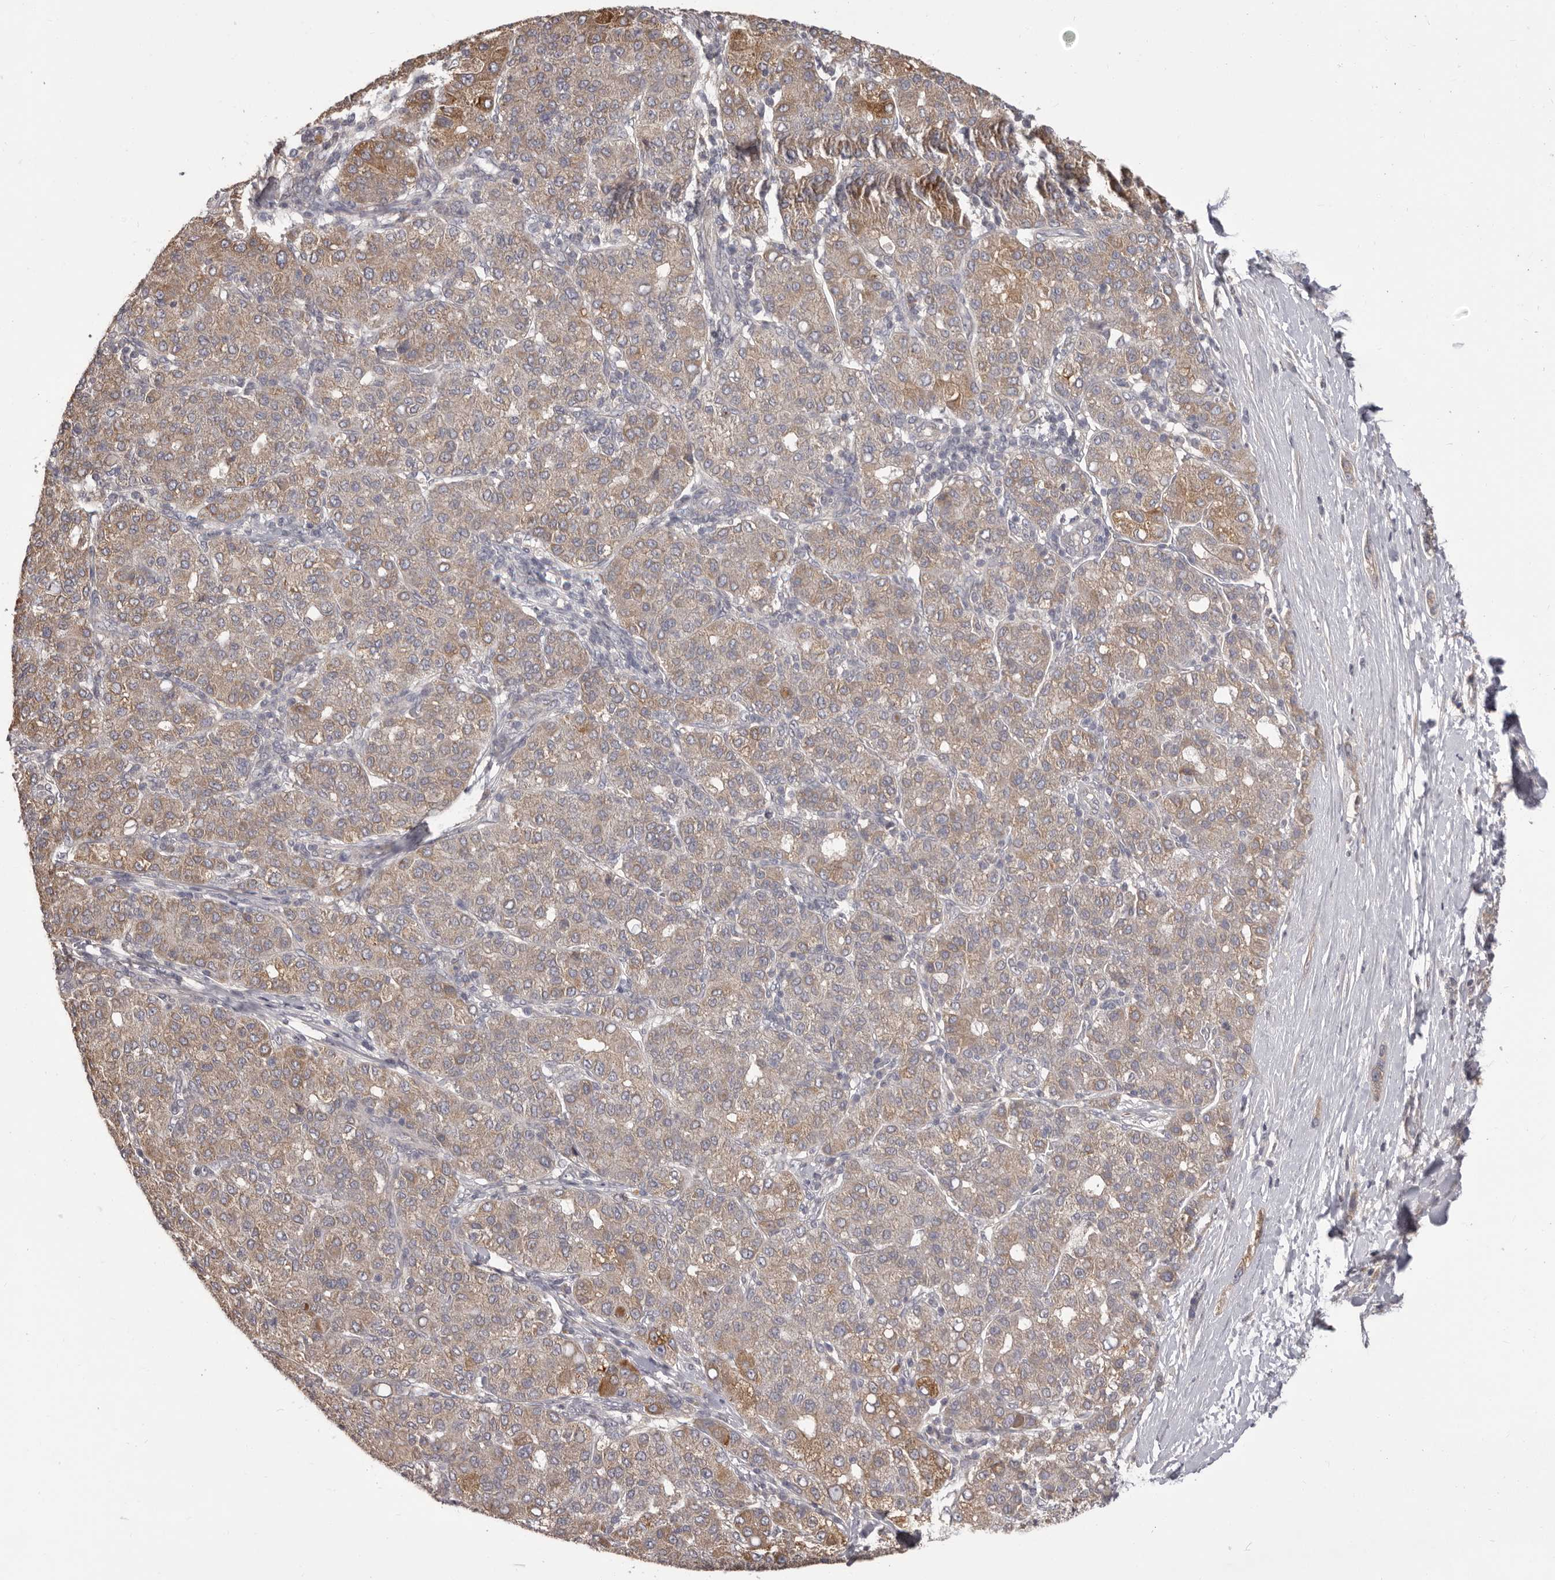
{"staining": {"intensity": "weak", "quantity": "25%-75%", "location": "cytoplasmic/membranous"}, "tissue": "liver cancer", "cell_type": "Tumor cells", "image_type": "cancer", "snomed": [{"axis": "morphology", "description": "Carcinoma, Hepatocellular, NOS"}, {"axis": "topography", "description": "Liver"}], "caption": "Immunohistochemistry (IHC) (DAB (3,3'-diaminobenzidine)) staining of liver hepatocellular carcinoma shows weak cytoplasmic/membranous protein staining in approximately 25%-75% of tumor cells.", "gene": "HRH1", "patient": {"sex": "male", "age": 65}}